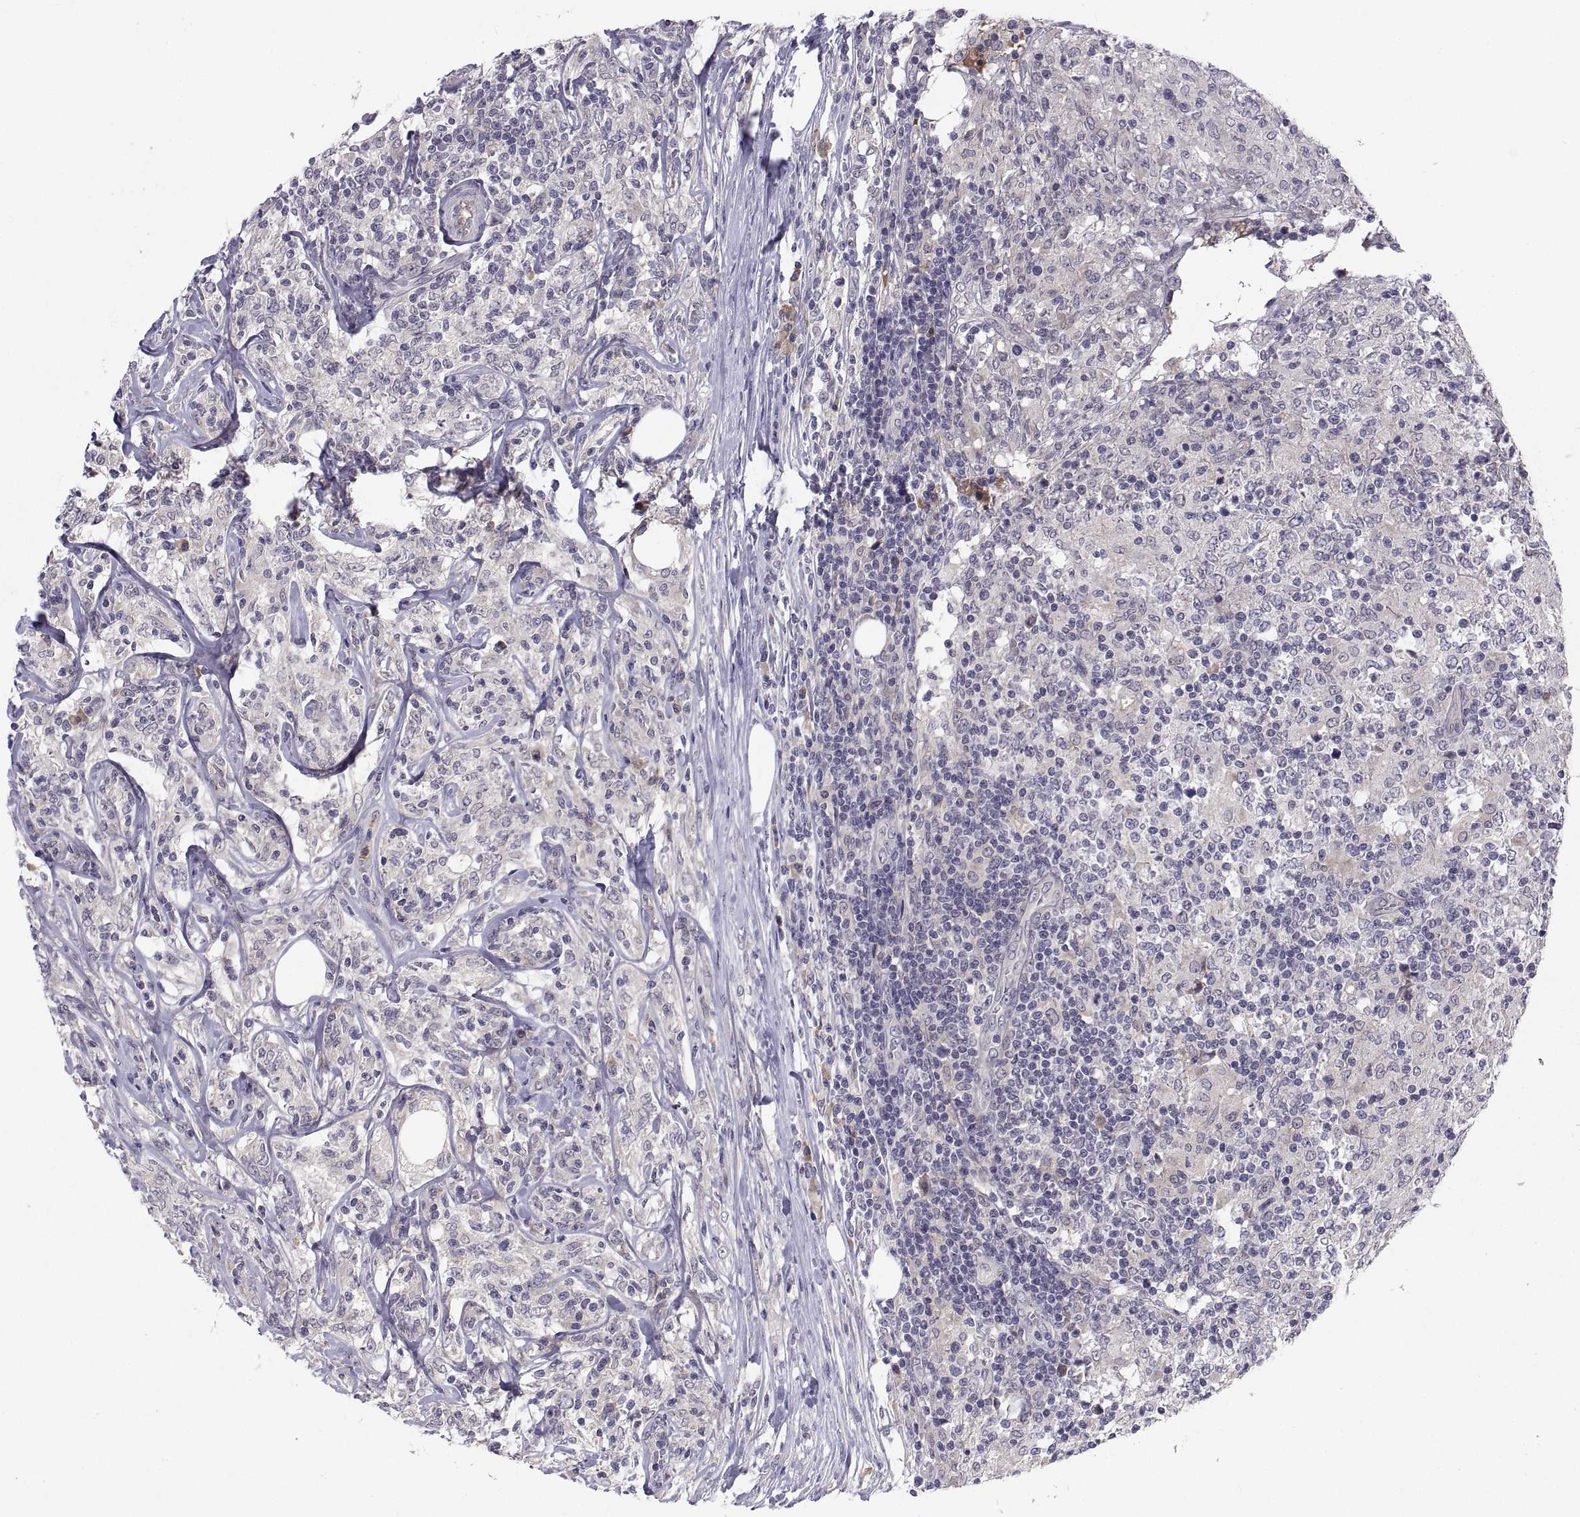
{"staining": {"intensity": "negative", "quantity": "none", "location": "none"}, "tissue": "lymphoma", "cell_type": "Tumor cells", "image_type": "cancer", "snomed": [{"axis": "morphology", "description": "Malignant lymphoma, non-Hodgkin's type, High grade"}, {"axis": "topography", "description": "Lymph node"}], "caption": "IHC photomicrograph of neoplastic tissue: malignant lymphoma, non-Hodgkin's type (high-grade) stained with DAB (3,3'-diaminobenzidine) reveals no significant protein staining in tumor cells. The staining was performed using DAB to visualize the protein expression in brown, while the nuclei were stained in blue with hematoxylin (Magnification: 20x).", "gene": "PKP1", "patient": {"sex": "female", "age": 84}}